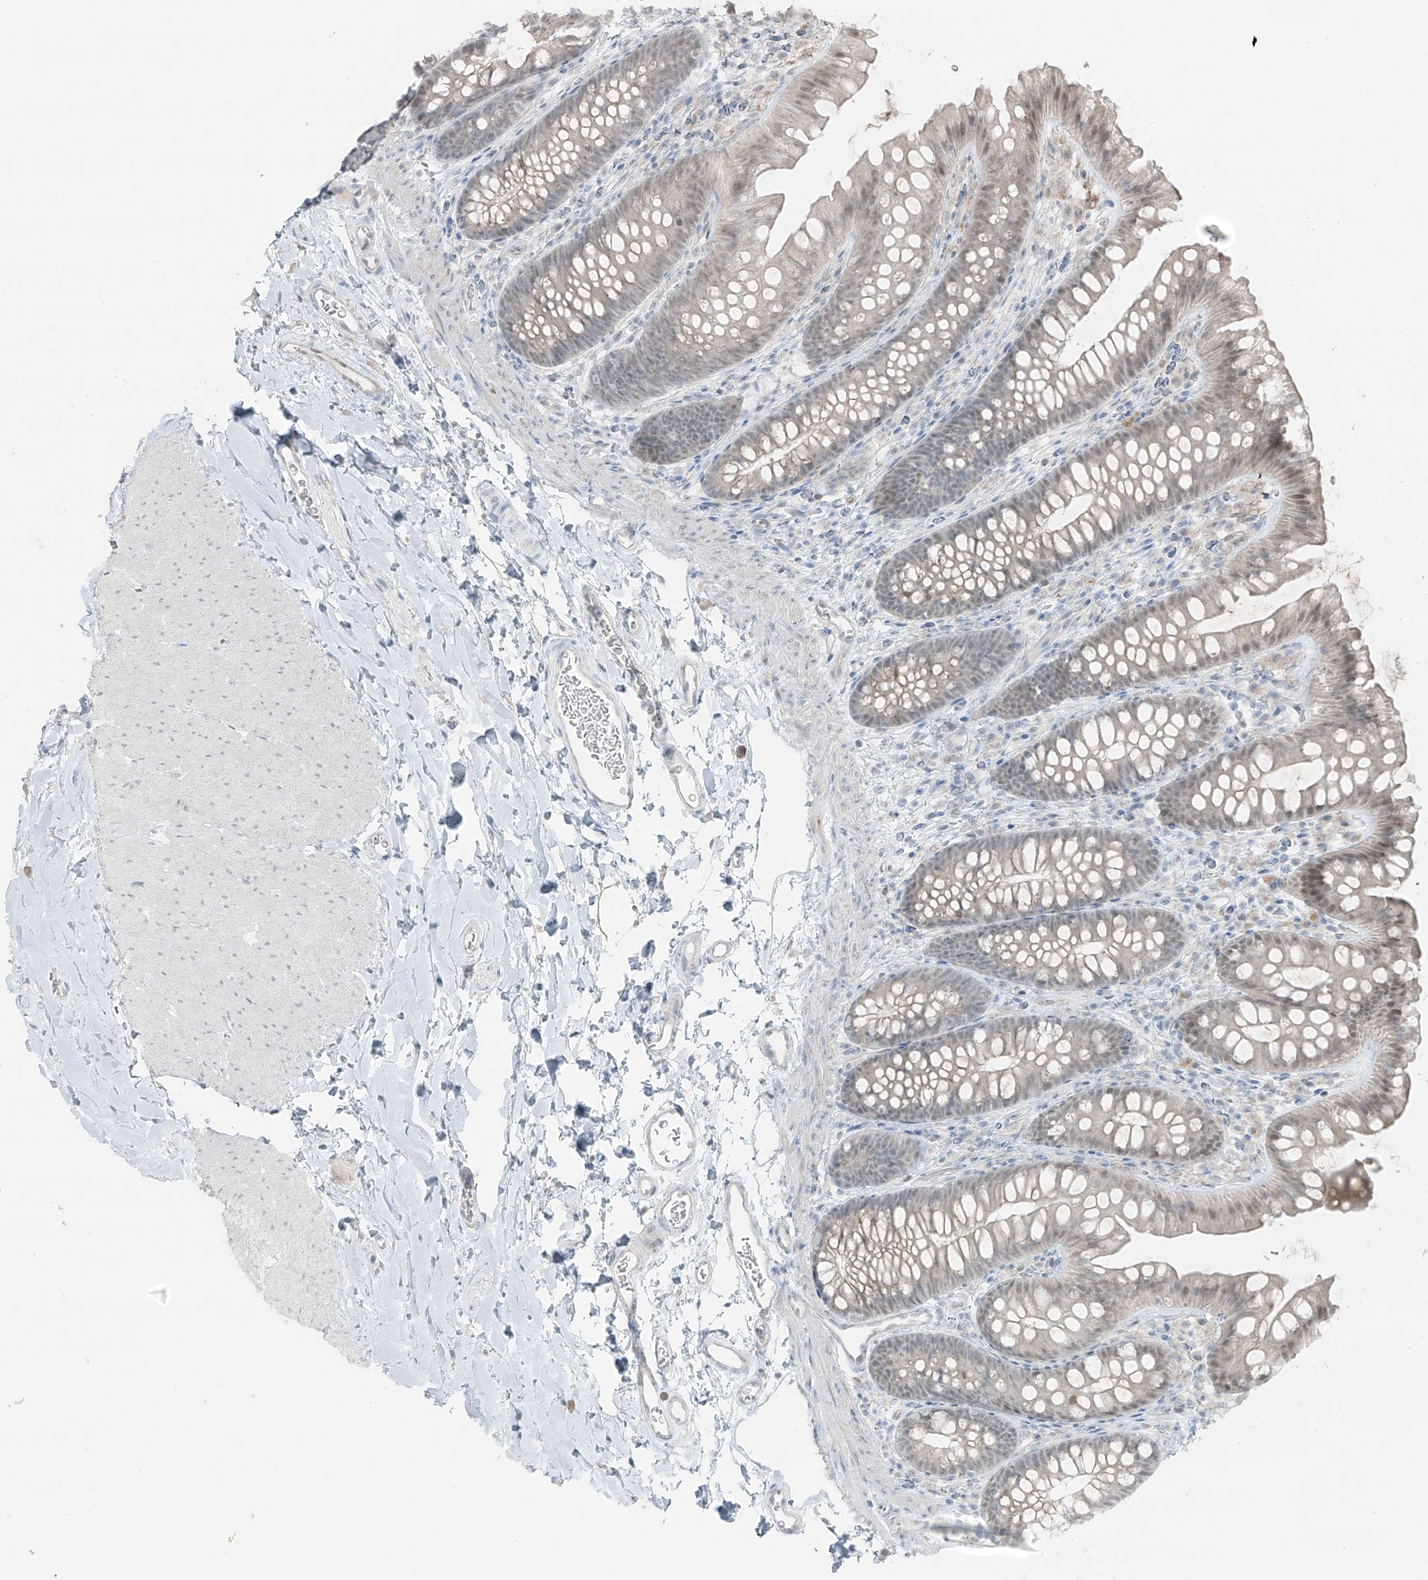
{"staining": {"intensity": "weak", "quantity": "25%-75%", "location": "cytoplasmic/membranous"}, "tissue": "colon", "cell_type": "Endothelial cells", "image_type": "normal", "snomed": [{"axis": "morphology", "description": "Normal tissue, NOS"}, {"axis": "topography", "description": "Colon"}], "caption": "Unremarkable colon was stained to show a protein in brown. There is low levels of weak cytoplasmic/membranous expression in about 25%-75% of endothelial cells.", "gene": "PRDM6", "patient": {"sex": "female", "age": 62}}